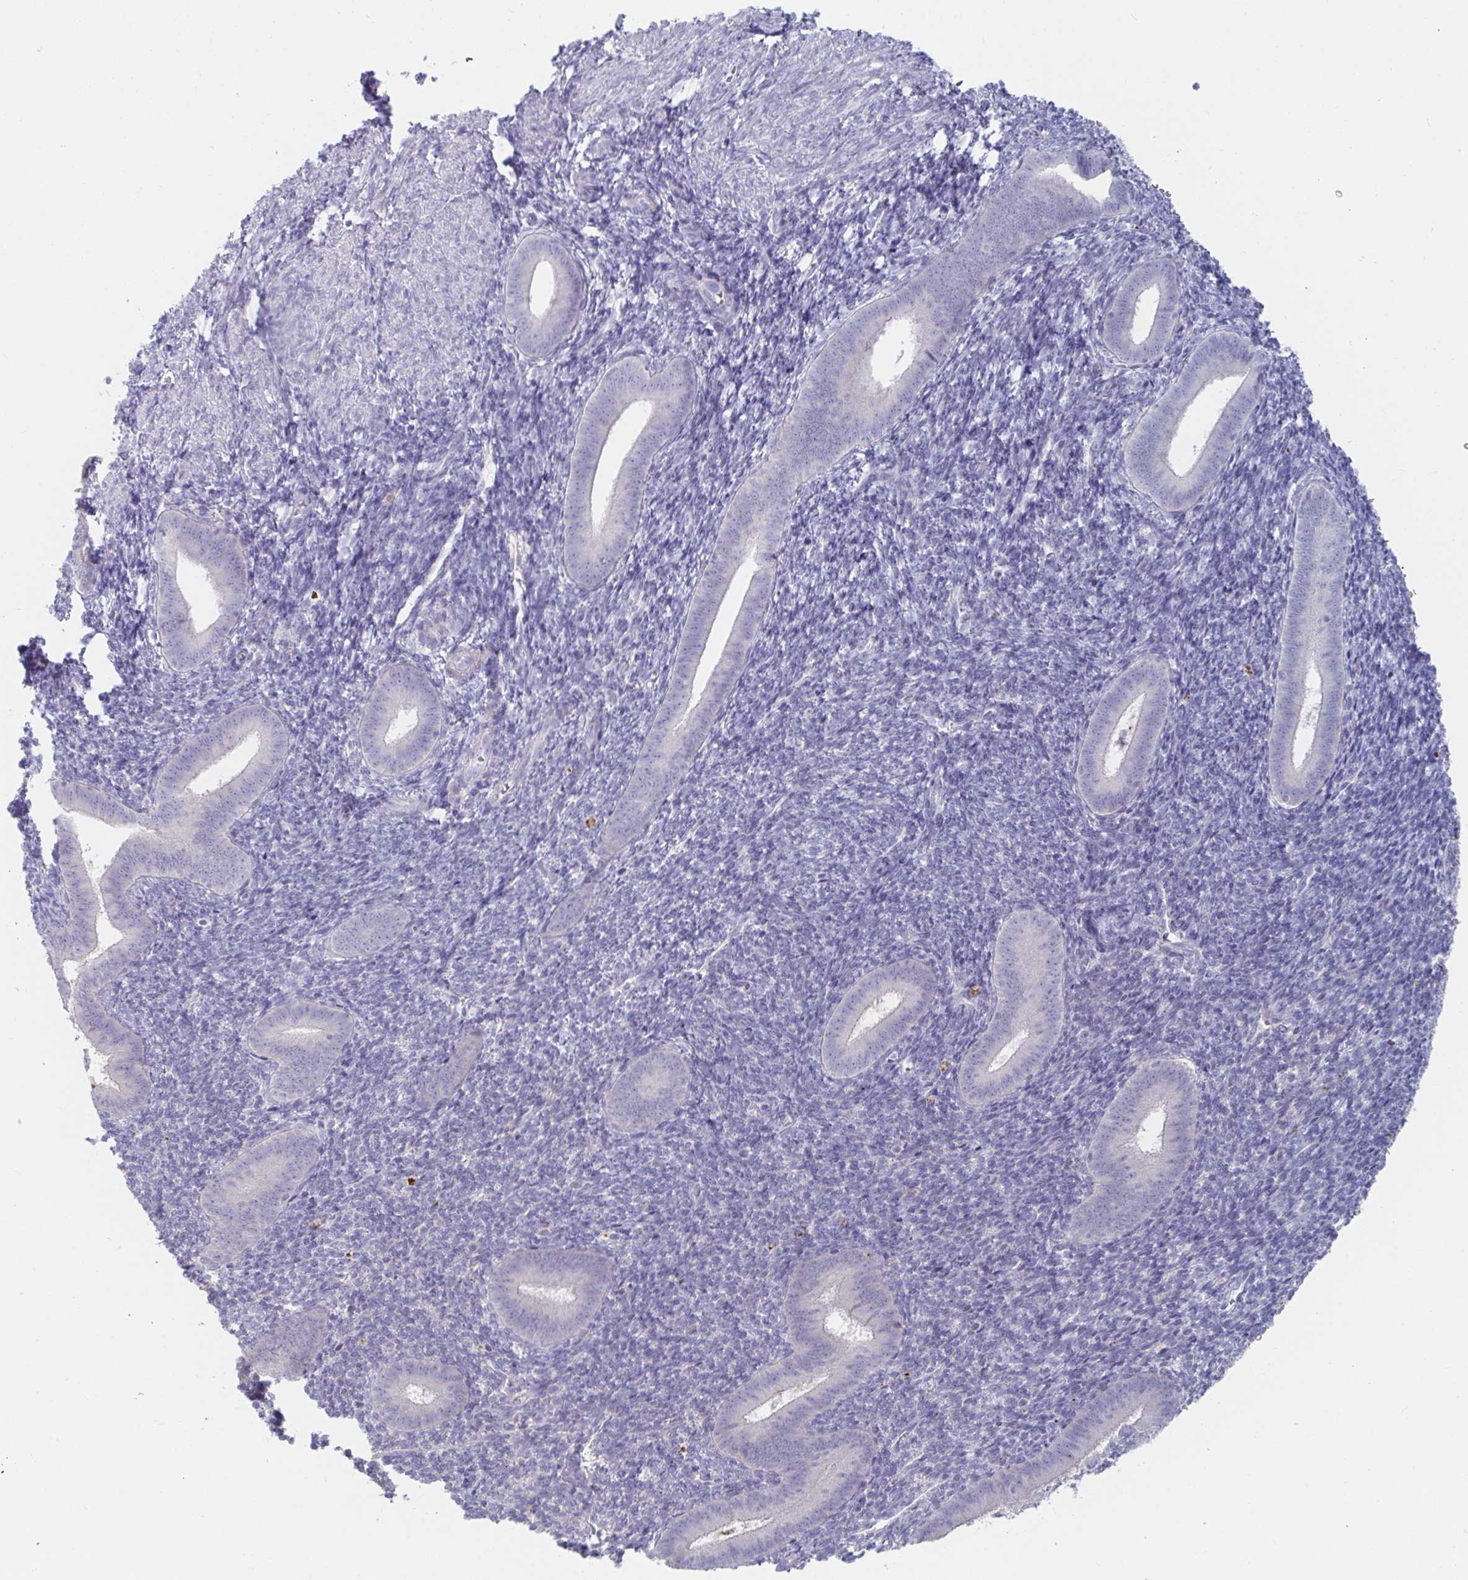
{"staining": {"intensity": "negative", "quantity": "none", "location": "none"}, "tissue": "endometrium", "cell_type": "Cells in endometrial stroma", "image_type": "normal", "snomed": [{"axis": "morphology", "description": "Normal tissue, NOS"}, {"axis": "topography", "description": "Endometrium"}], "caption": "Immunohistochemistry (IHC) photomicrograph of benign endometrium: human endometrium stained with DAB demonstrates no significant protein expression in cells in endometrial stroma.", "gene": "KCNK5", "patient": {"sex": "female", "age": 25}}